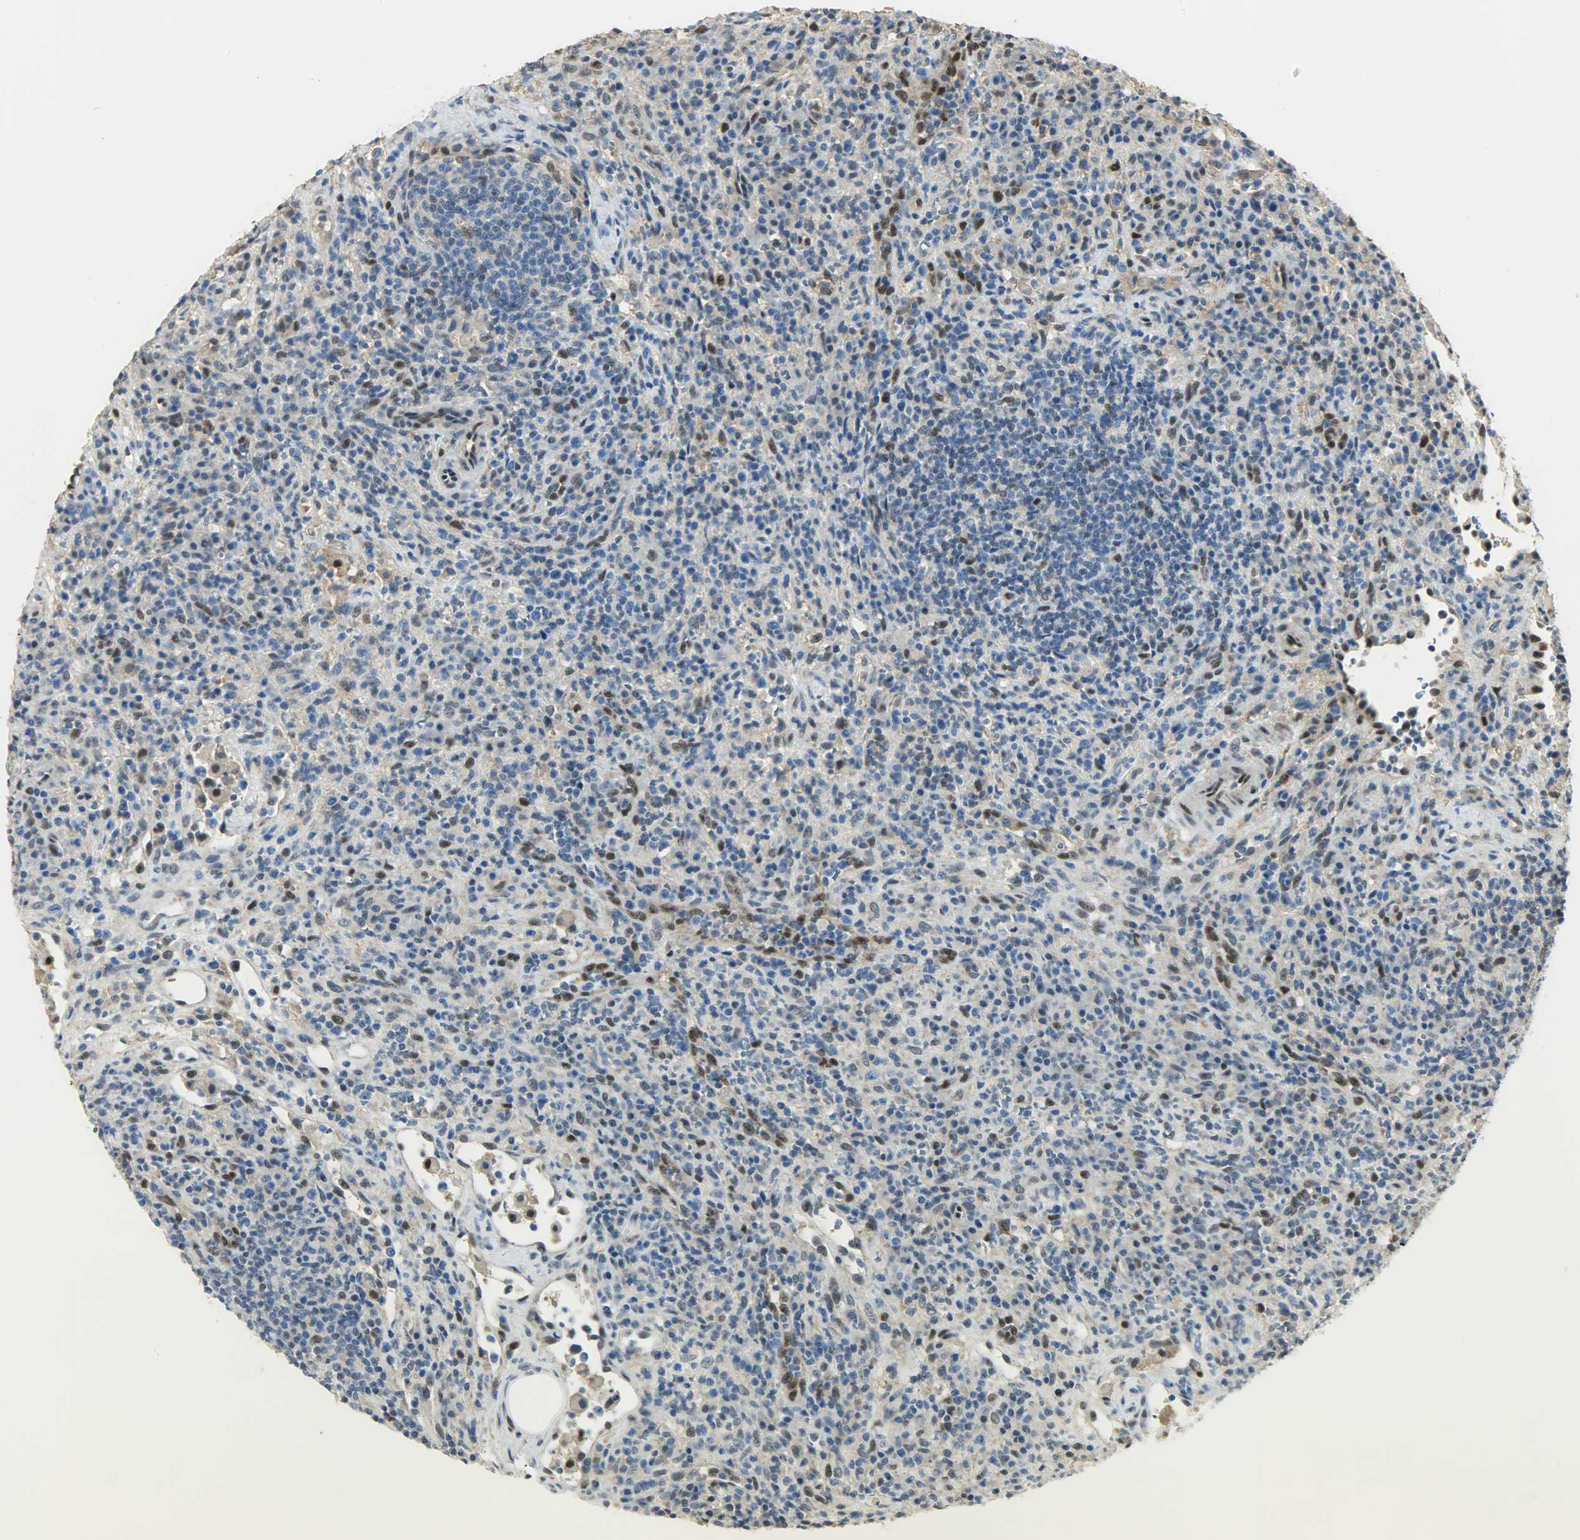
{"staining": {"intensity": "weak", "quantity": "<25%", "location": "nuclear"}, "tissue": "lymphoma", "cell_type": "Tumor cells", "image_type": "cancer", "snomed": [{"axis": "morphology", "description": "Hodgkin's disease, NOS"}, {"axis": "topography", "description": "Lymph node"}], "caption": "Histopathology image shows no protein expression in tumor cells of Hodgkin's disease tissue.", "gene": "NPEPL1", "patient": {"sex": "male", "age": 65}}